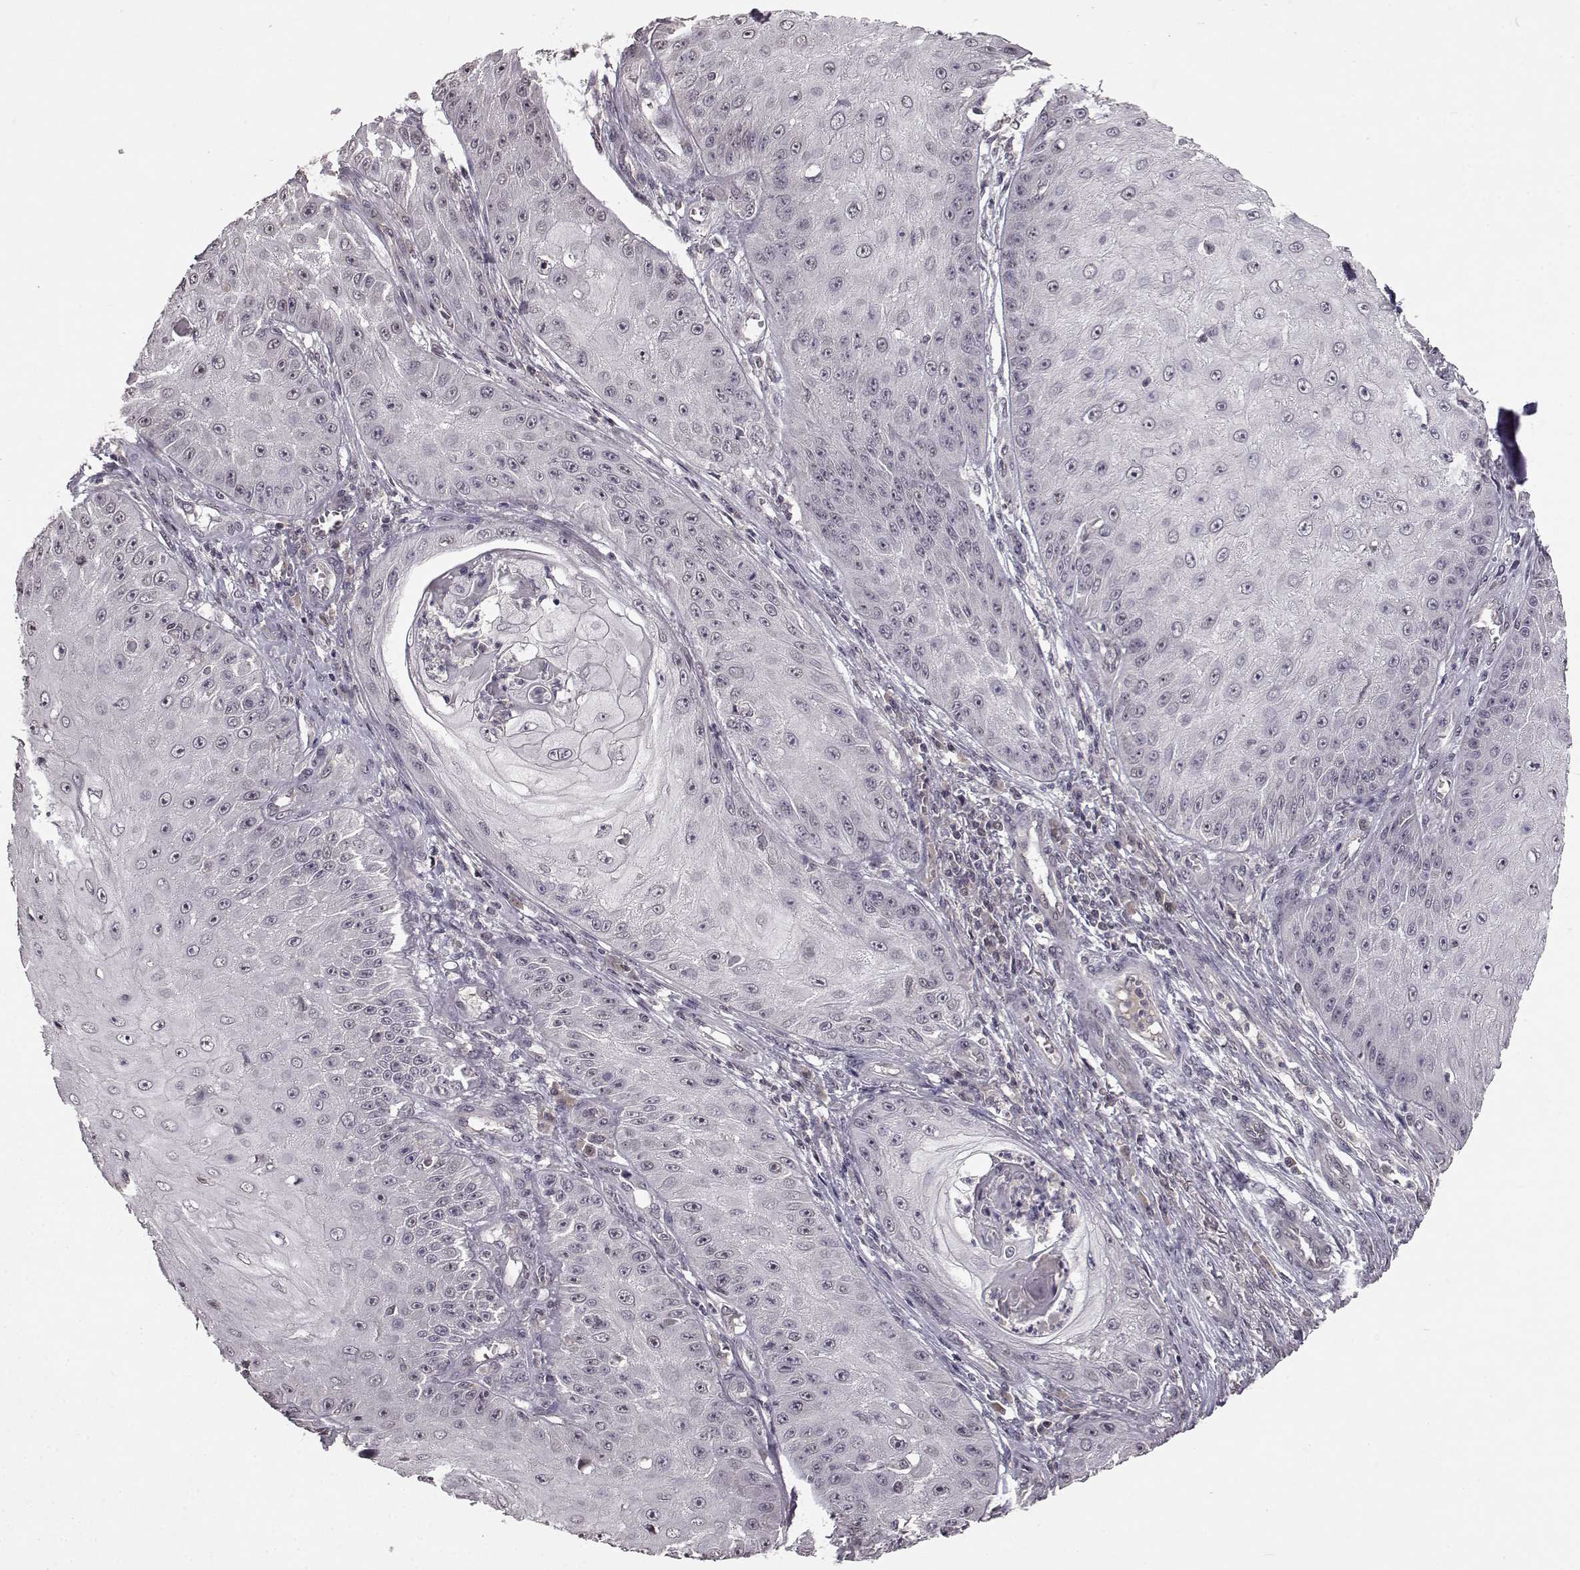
{"staining": {"intensity": "weak", "quantity": "<25%", "location": "cytoplasmic/membranous"}, "tissue": "skin cancer", "cell_type": "Tumor cells", "image_type": "cancer", "snomed": [{"axis": "morphology", "description": "Squamous cell carcinoma, NOS"}, {"axis": "topography", "description": "Skin"}], "caption": "Tumor cells show no significant protein staining in skin squamous cell carcinoma.", "gene": "NTRK2", "patient": {"sex": "male", "age": 70}}